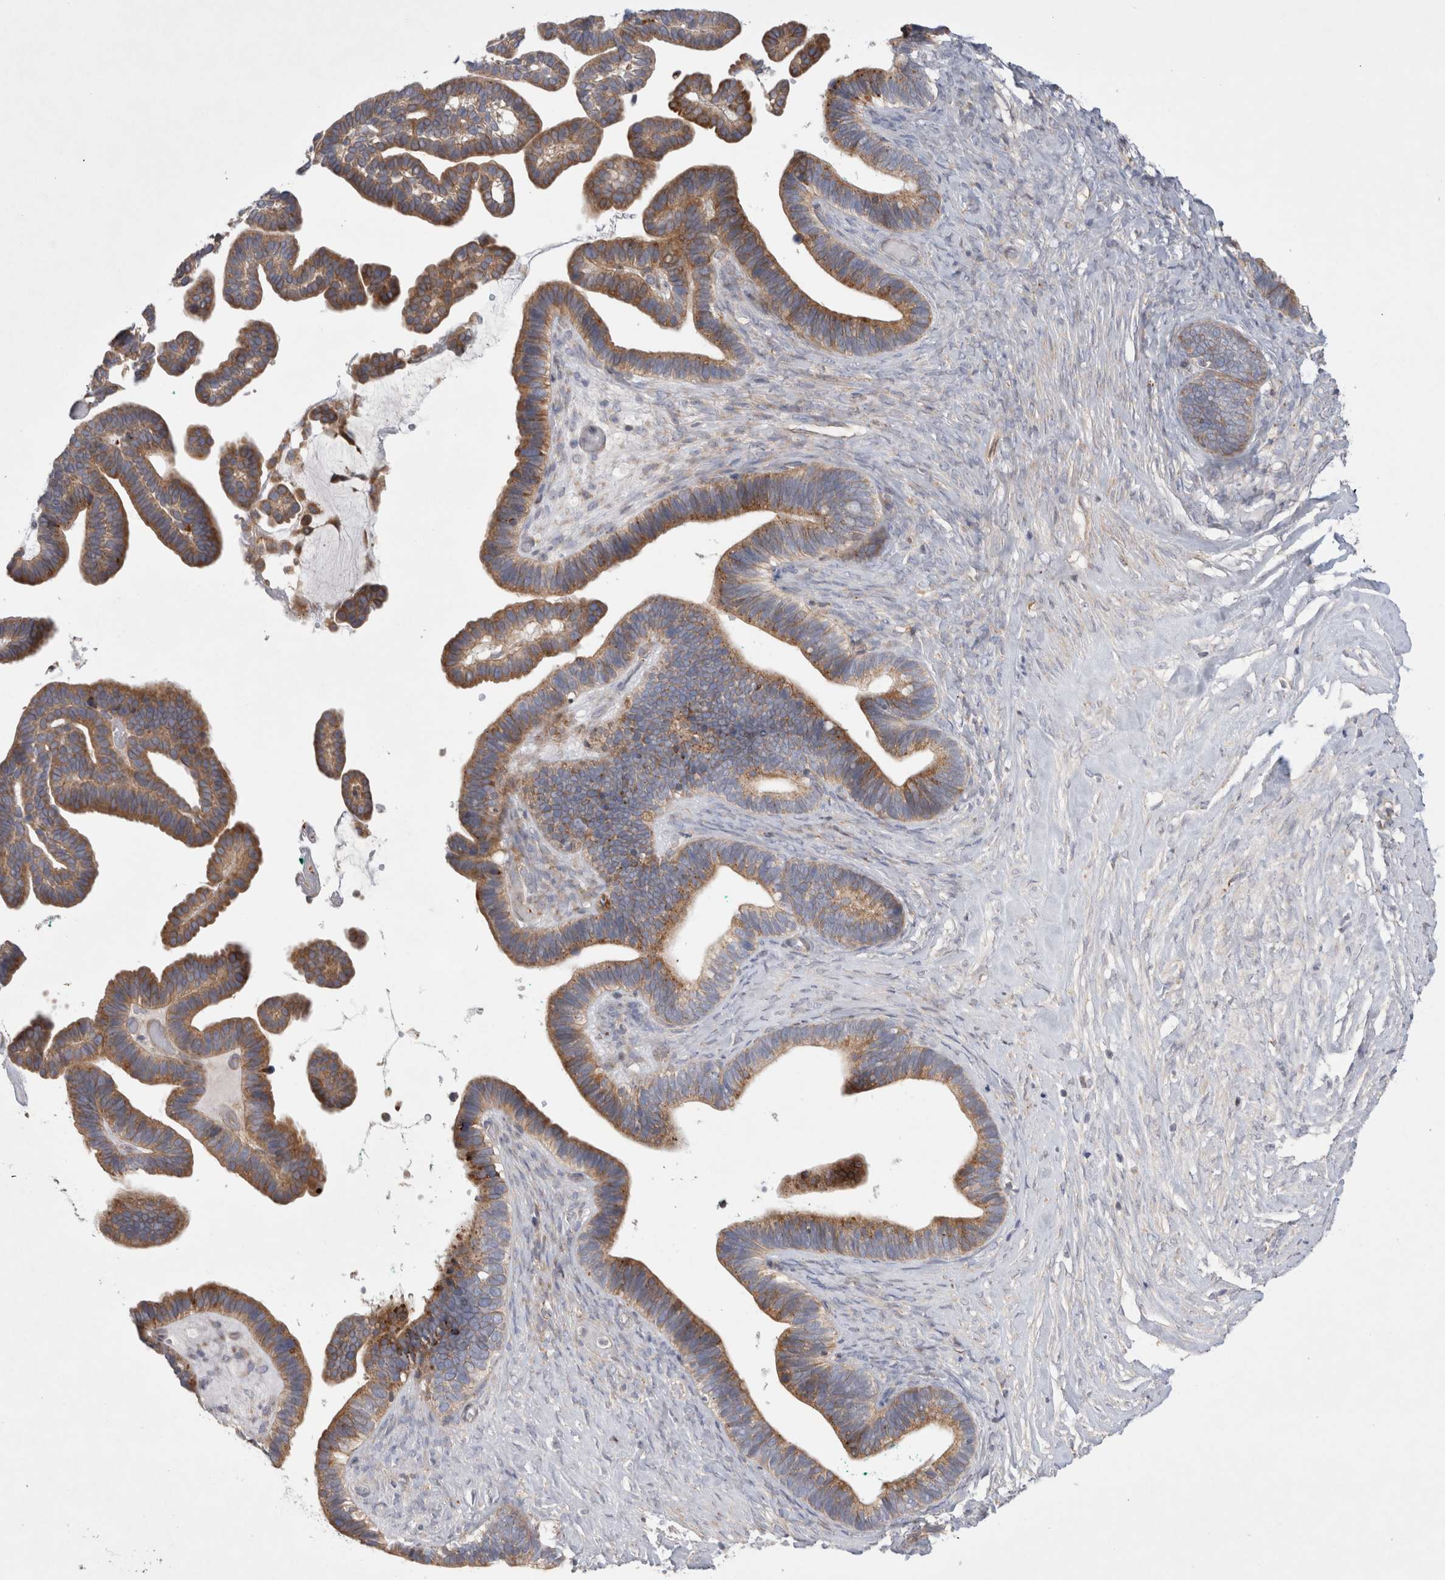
{"staining": {"intensity": "strong", "quantity": ">75%", "location": "cytoplasmic/membranous"}, "tissue": "ovarian cancer", "cell_type": "Tumor cells", "image_type": "cancer", "snomed": [{"axis": "morphology", "description": "Cystadenocarcinoma, serous, NOS"}, {"axis": "topography", "description": "Ovary"}], "caption": "Tumor cells show strong cytoplasmic/membranous staining in approximately >75% of cells in ovarian cancer. (Stains: DAB in brown, nuclei in blue, Microscopy: brightfield microscopy at high magnification).", "gene": "TBC1D16", "patient": {"sex": "female", "age": 56}}